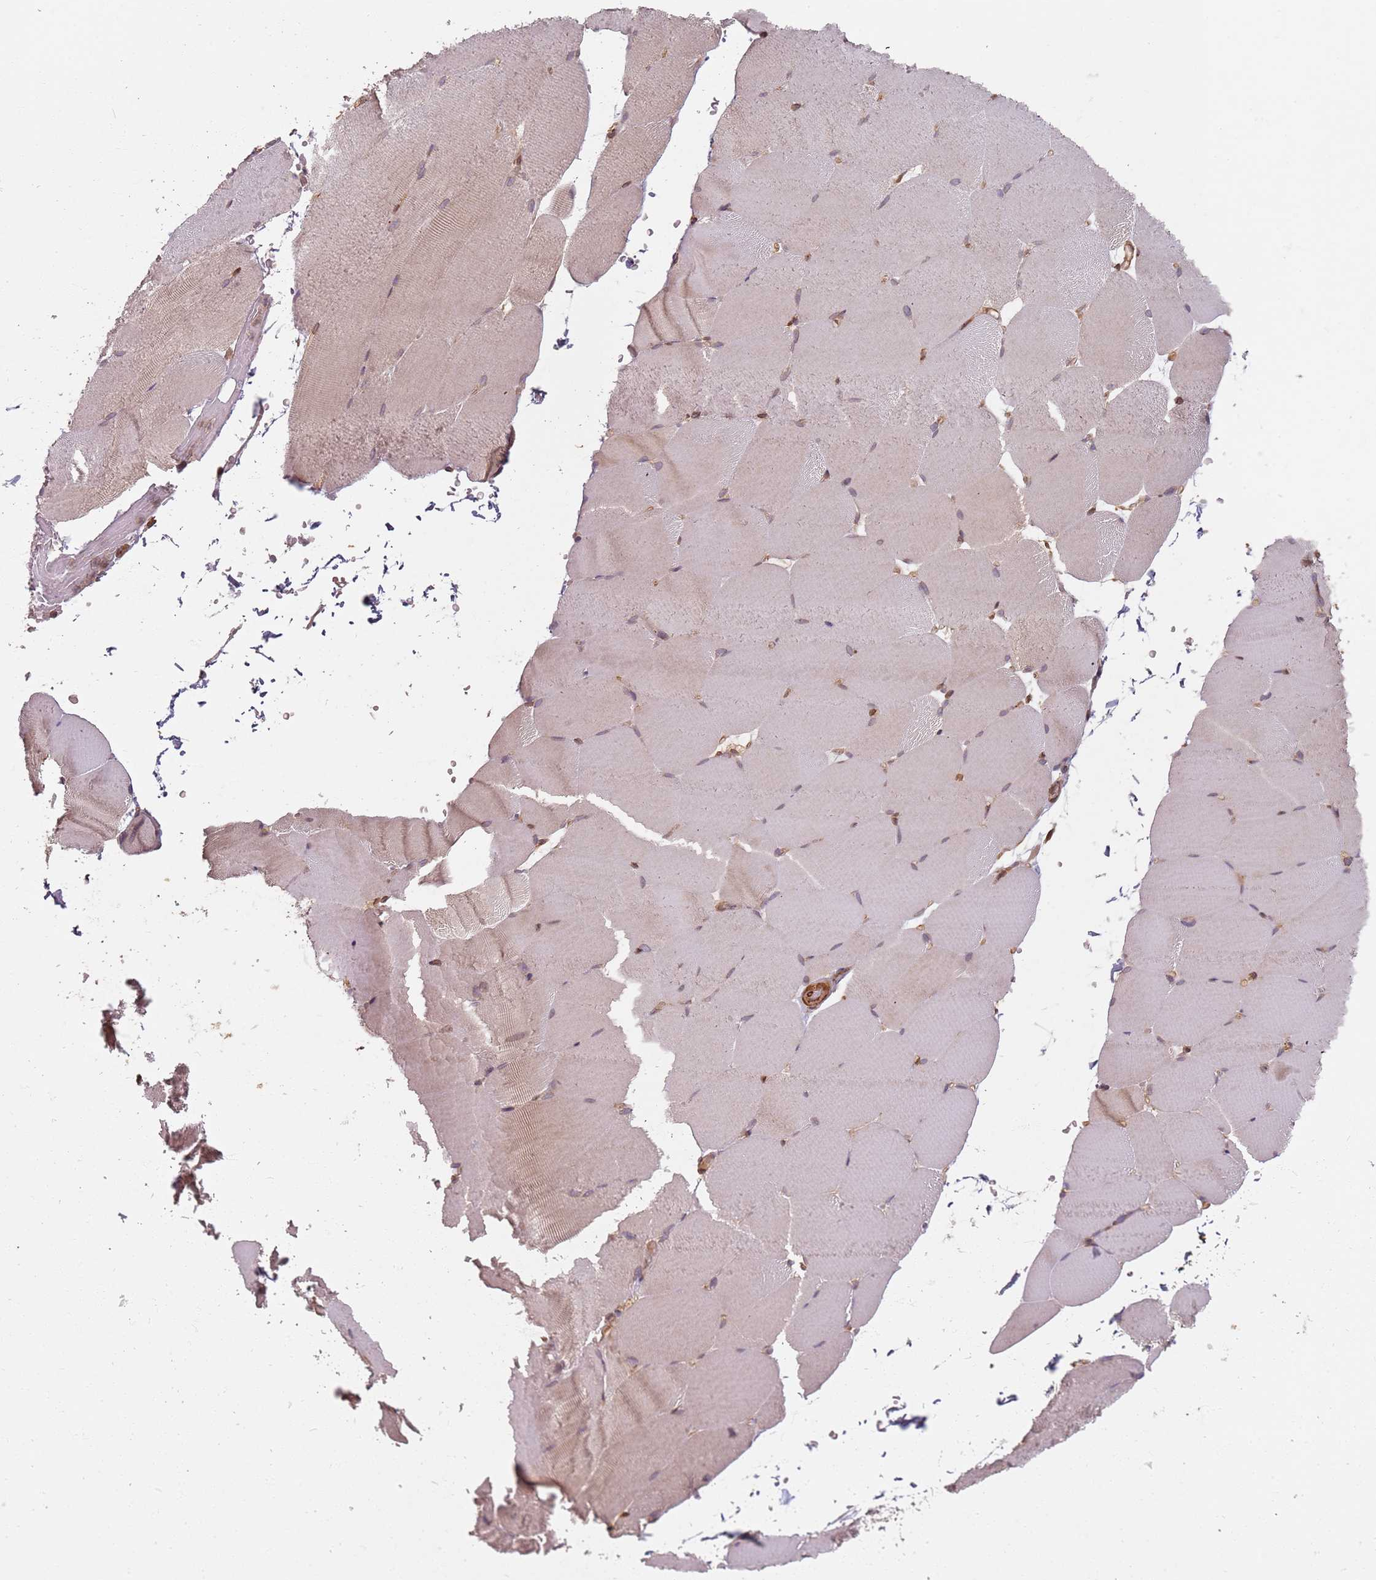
{"staining": {"intensity": "moderate", "quantity": "25%-75%", "location": "cytoplasmic/membranous,nuclear"}, "tissue": "skeletal muscle", "cell_type": "Myocytes", "image_type": "normal", "snomed": [{"axis": "morphology", "description": "Normal tissue, NOS"}, {"axis": "topography", "description": "Skeletal muscle"}, {"axis": "topography", "description": "Parathyroid gland"}], "caption": "Brown immunohistochemical staining in benign human skeletal muscle shows moderate cytoplasmic/membranous,nuclear staining in approximately 25%-75% of myocytes.", "gene": "SDCCAG8", "patient": {"sex": "female", "age": 37}}